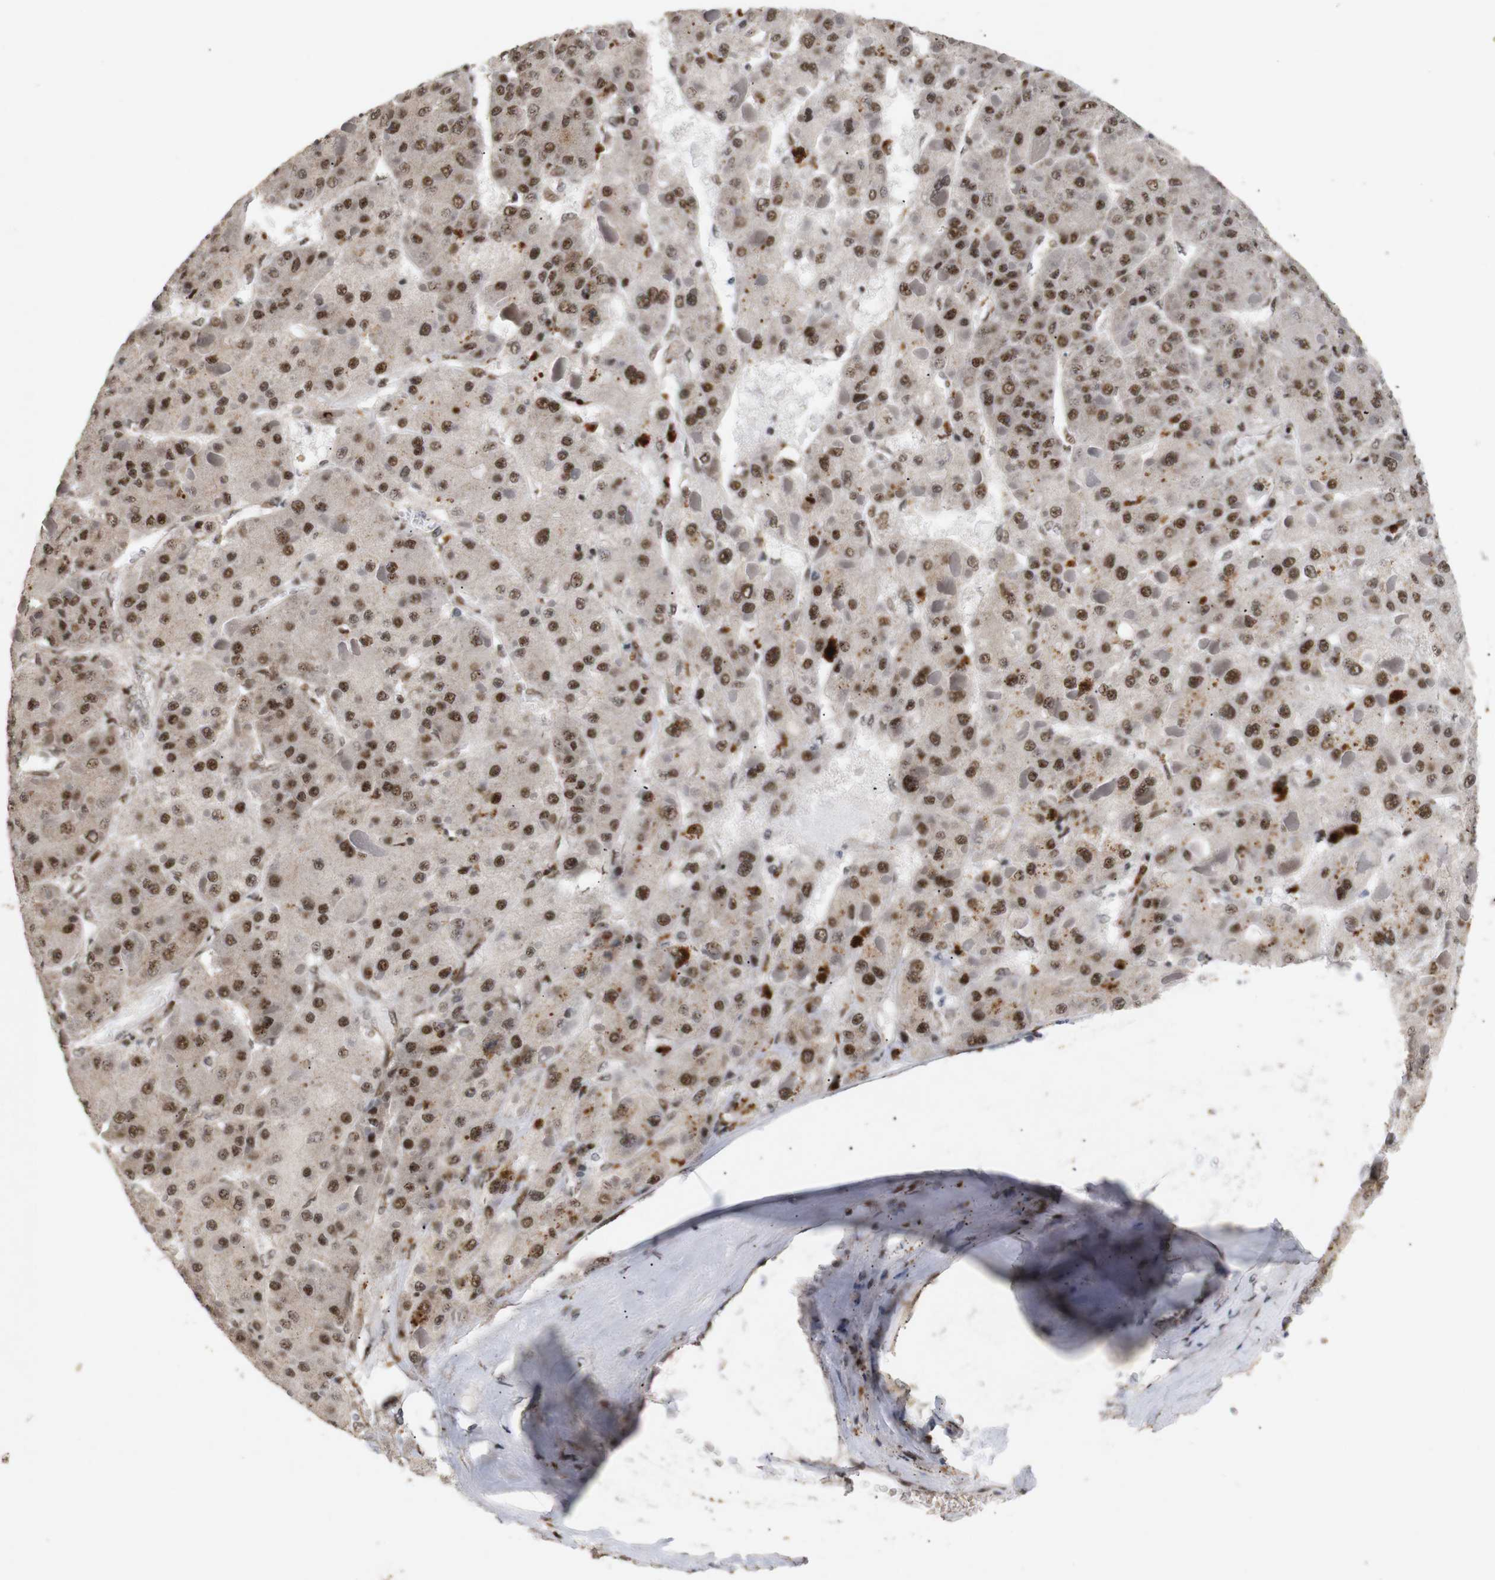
{"staining": {"intensity": "moderate", "quantity": ">75%", "location": "nuclear"}, "tissue": "liver cancer", "cell_type": "Tumor cells", "image_type": "cancer", "snomed": [{"axis": "morphology", "description": "Carcinoma, Hepatocellular, NOS"}, {"axis": "topography", "description": "Liver"}], "caption": "Human liver hepatocellular carcinoma stained with a protein marker reveals moderate staining in tumor cells.", "gene": "PYM1", "patient": {"sex": "female", "age": 73}}